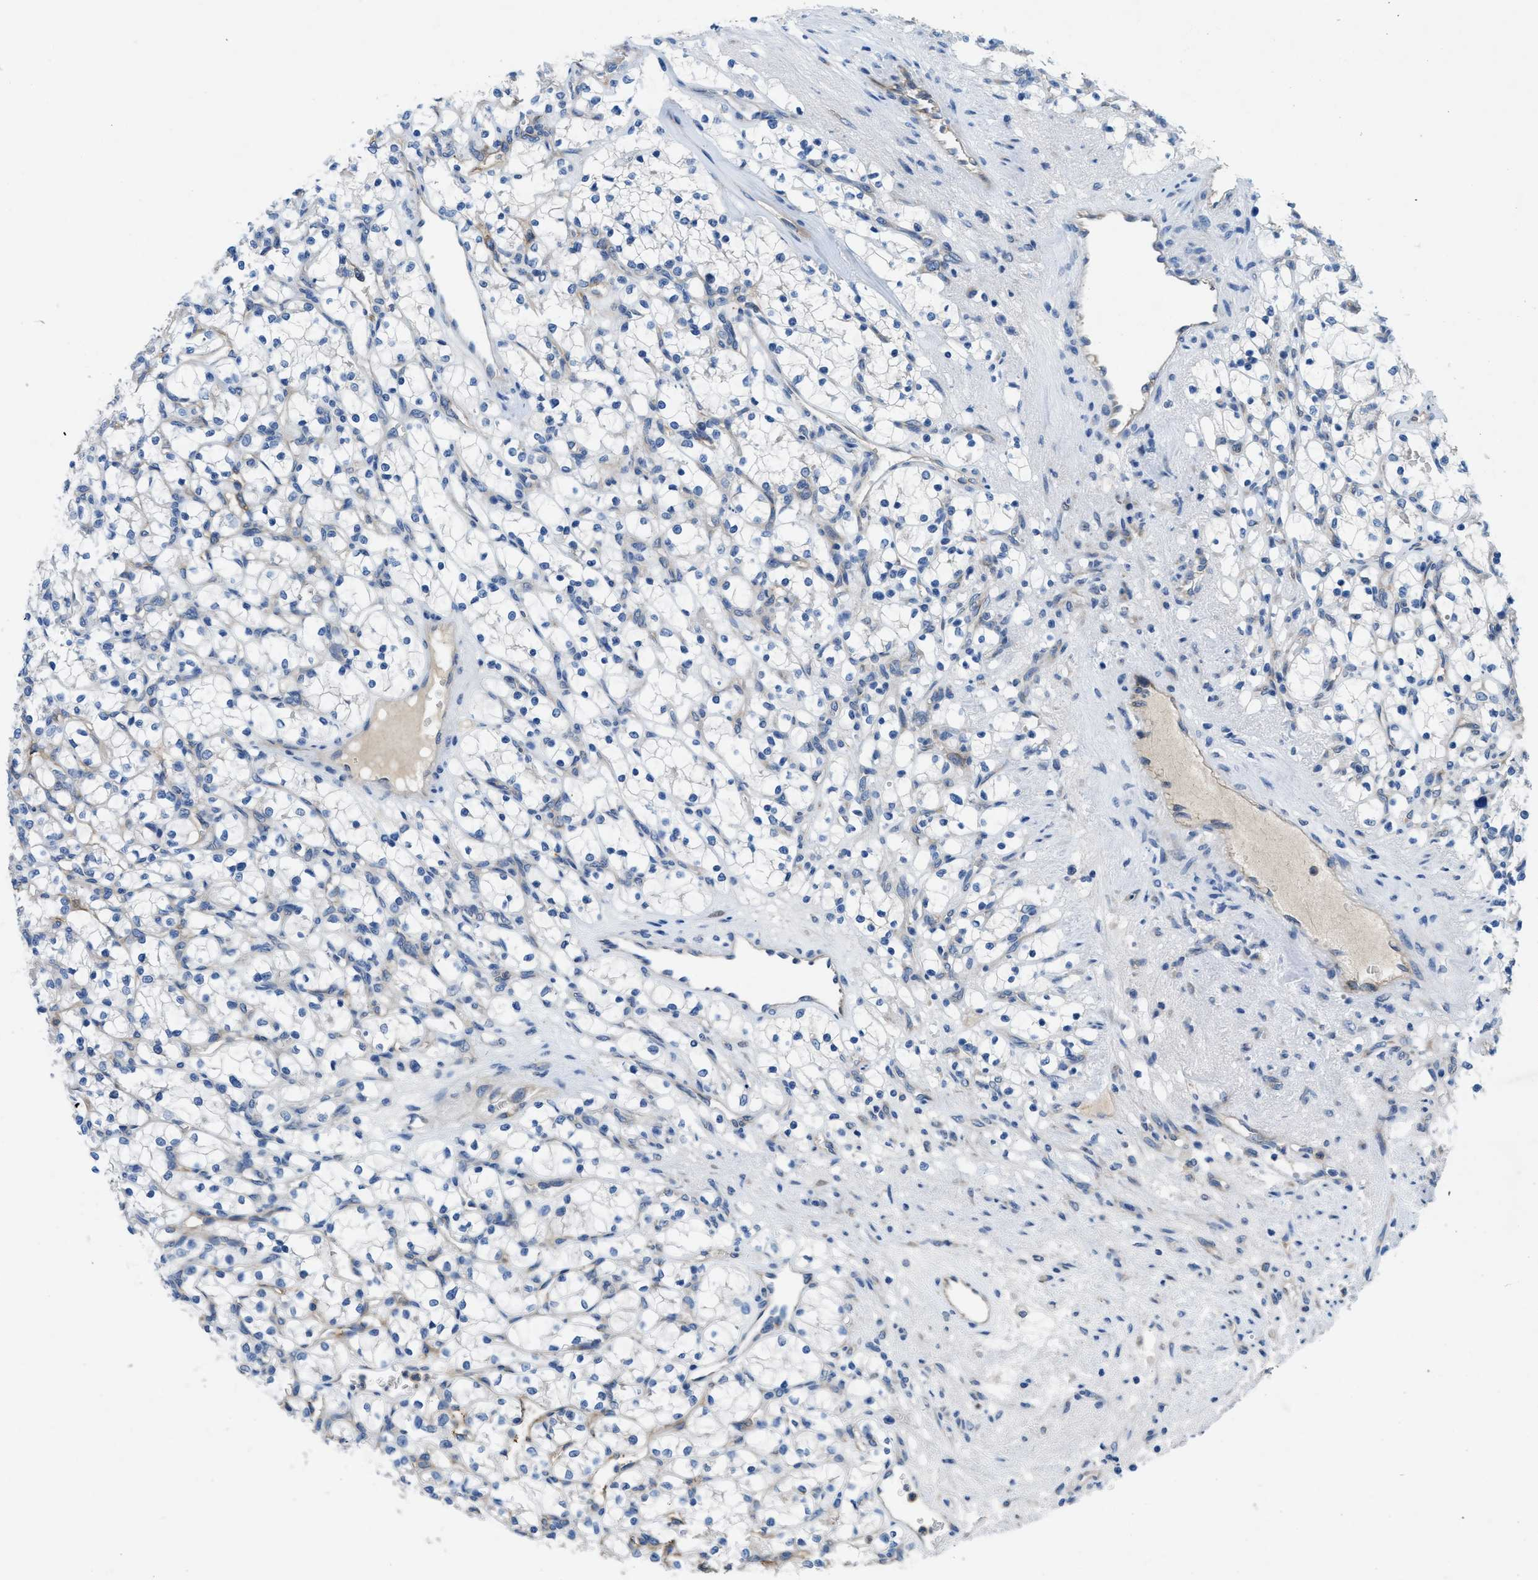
{"staining": {"intensity": "negative", "quantity": "none", "location": "none"}, "tissue": "renal cancer", "cell_type": "Tumor cells", "image_type": "cancer", "snomed": [{"axis": "morphology", "description": "Adenocarcinoma, NOS"}, {"axis": "topography", "description": "Kidney"}], "caption": "This is an immunohistochemistry (IHC) histopathology image of human renal cancer (adenocarcinoma). There is no expression in tumor cells.", "gene": "PGR", "patient": {"sex": "female", "age": 69}}